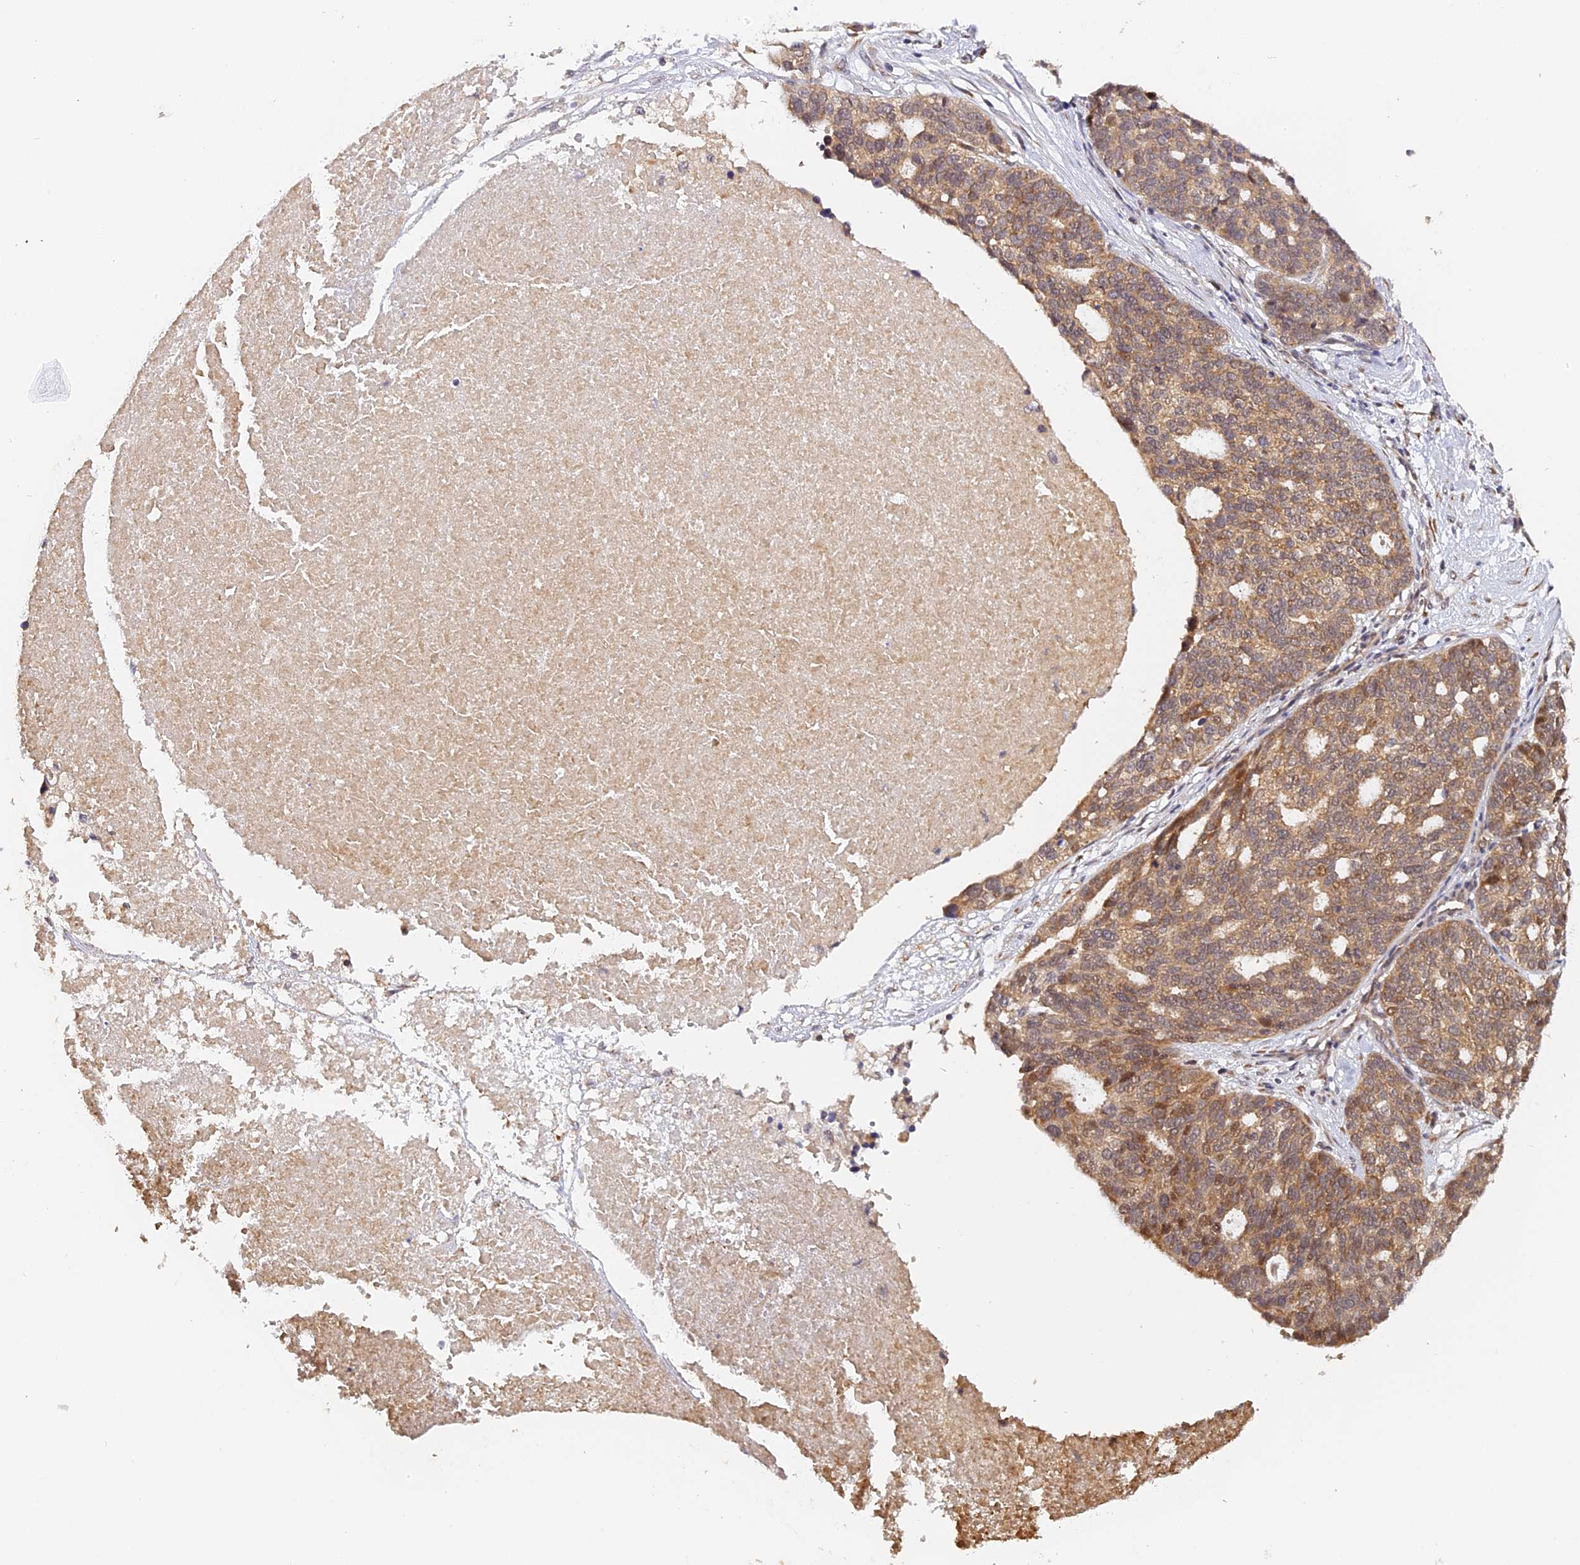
{"staining": {"intensity": "moderate", "quantity": ">75%", "location": "cytoplasmic/membranous"}, "tissue": "ovarian cancer", "cell_type": "Tumor cells", "image_type": "cancer", "snomed": [{"axis": "morphology", "description": "Cystadenocarcinoma, serous, NOS"}, {"axis": "topography", "description": "Ovary"}], "caption": "This histopathology image shows immunohistochemistry staining of human ovarian cancer (serous cystadenocarcinoma), with medium moderate cytoplasmic/membranous staining in approximately >75% of tumor cells.", "gene": "IMPACT", "patient": {"sex": "female", "age": 59}}